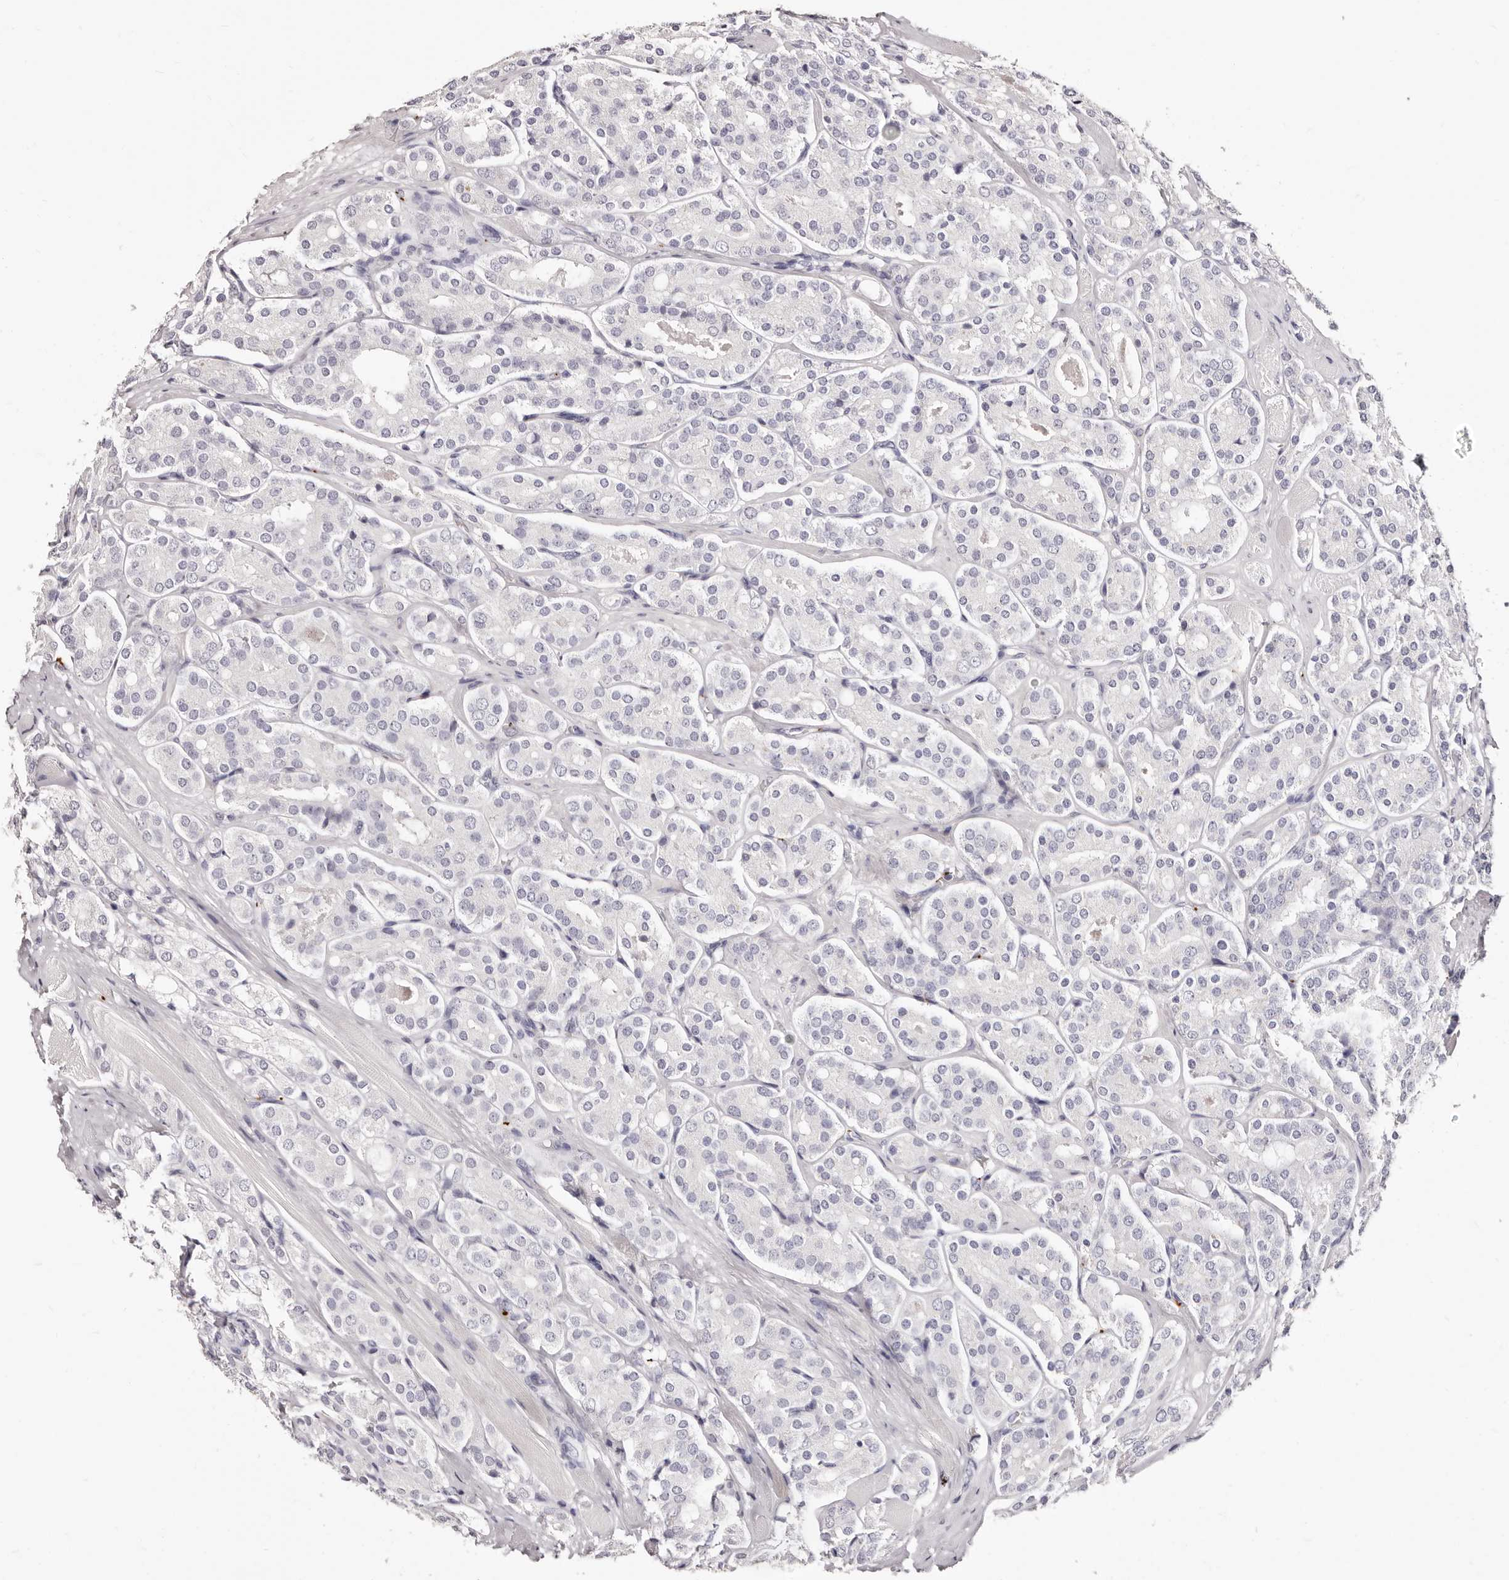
{"staining": {"intensity": "negative", "quantity": "none", "location": "none"}, "tissue": "prostate cancer", "cell_type": "Tumor cells", "image_type": "cancer", "snomed": [{"axis": "morphology", "description": "Adenocarcinoma, High grade"}, {"axis": "topography", "description": "Prostate"}], "caption": "DAB (3,3'-diaminobenzidine) immunohistochemical staining of prostate high-grade adenocarcinoma reveals no significant staining in tumor cells.", "gene": "PF4", "patient": {"sex": "male", "age": 65}}